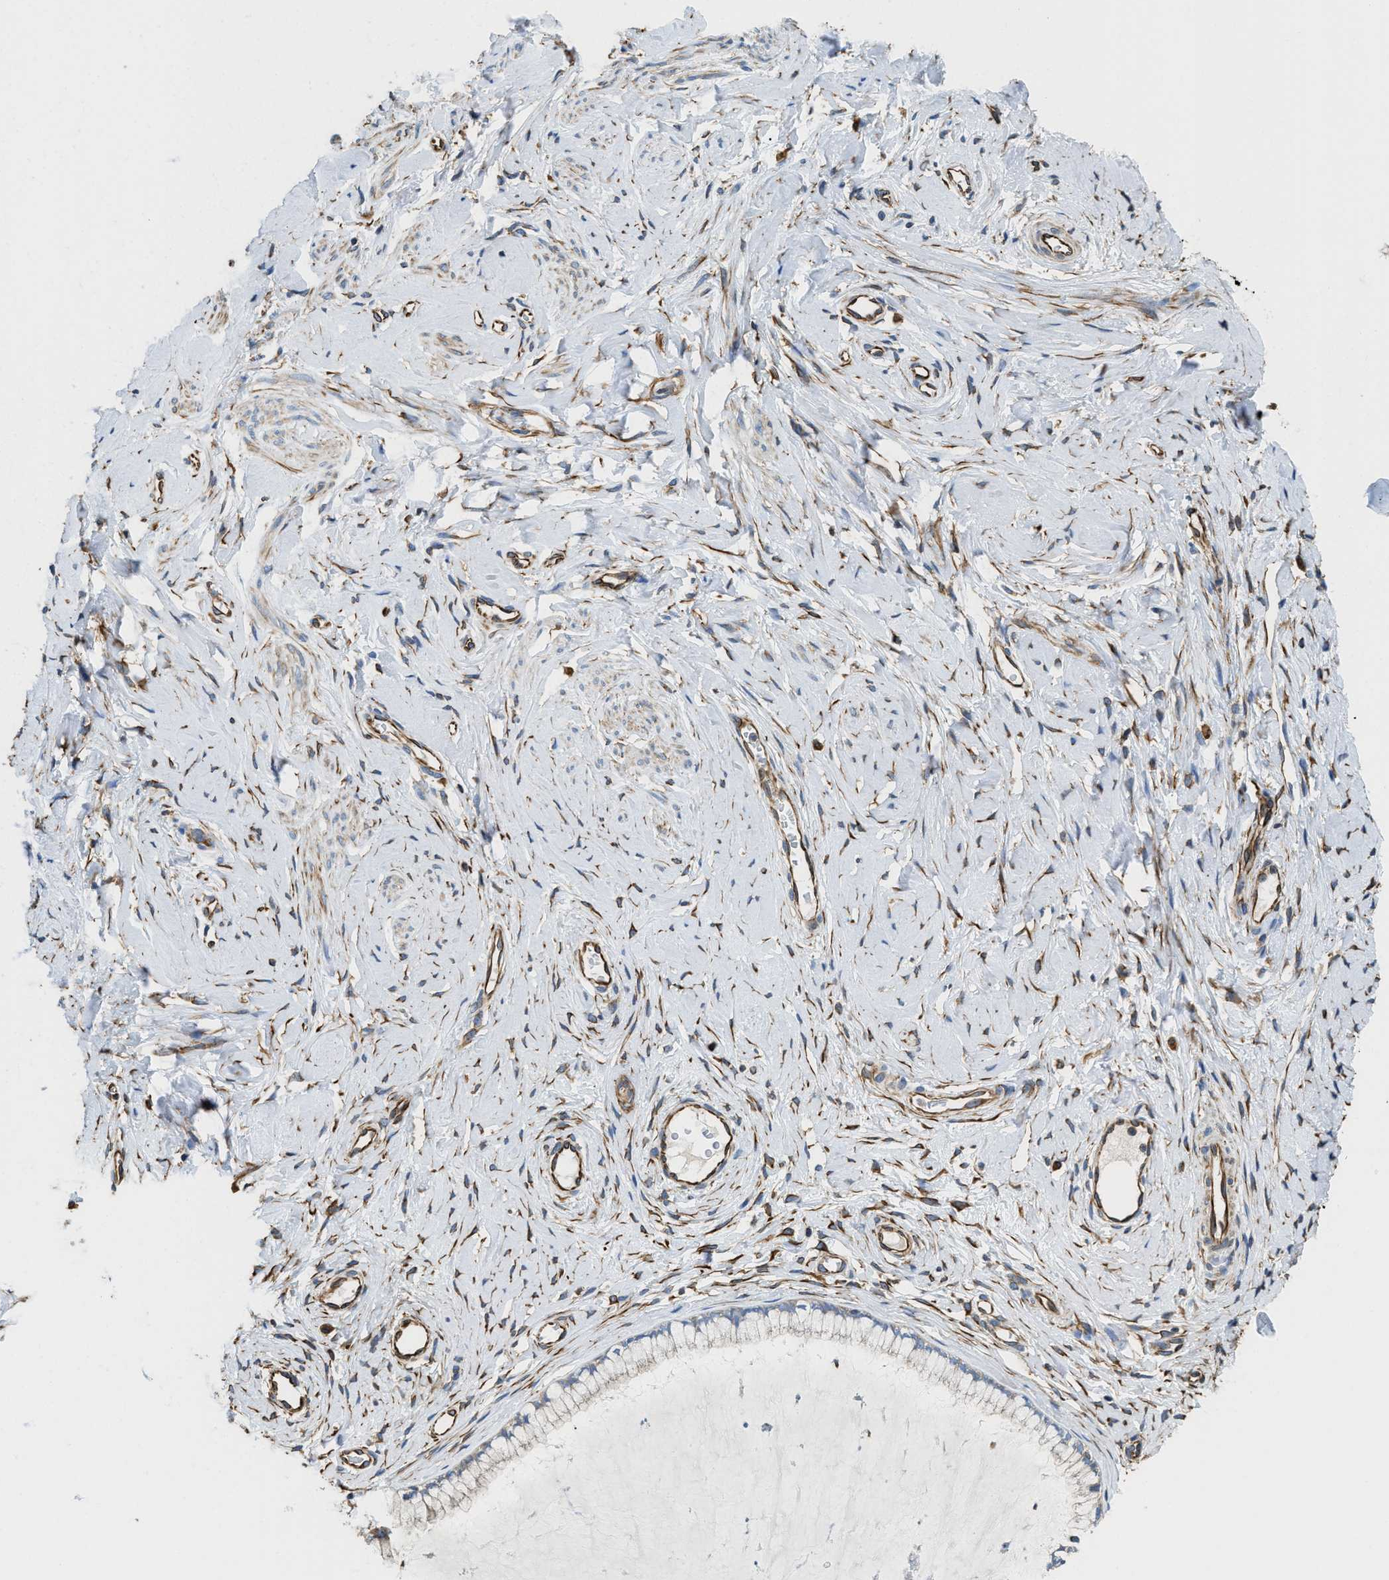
{"staining": {"intensity": "negative", "quantity": "none", "location": "none"}, "tissue": "cervix", "cell_type": "Glandular cells", "image_type": "normal", "snomed": [{"axis": "morphology", "description": "Normal tissue, NOS"}, {"axis": "topography", "description": "Cervix"}], "caption": "Immunohistochemical staining of unremarkable human cervix exhibits no significant staining in glandular cells.", "gene": "HSD17B12", "patient": {"sex": "female", "age": 65}}